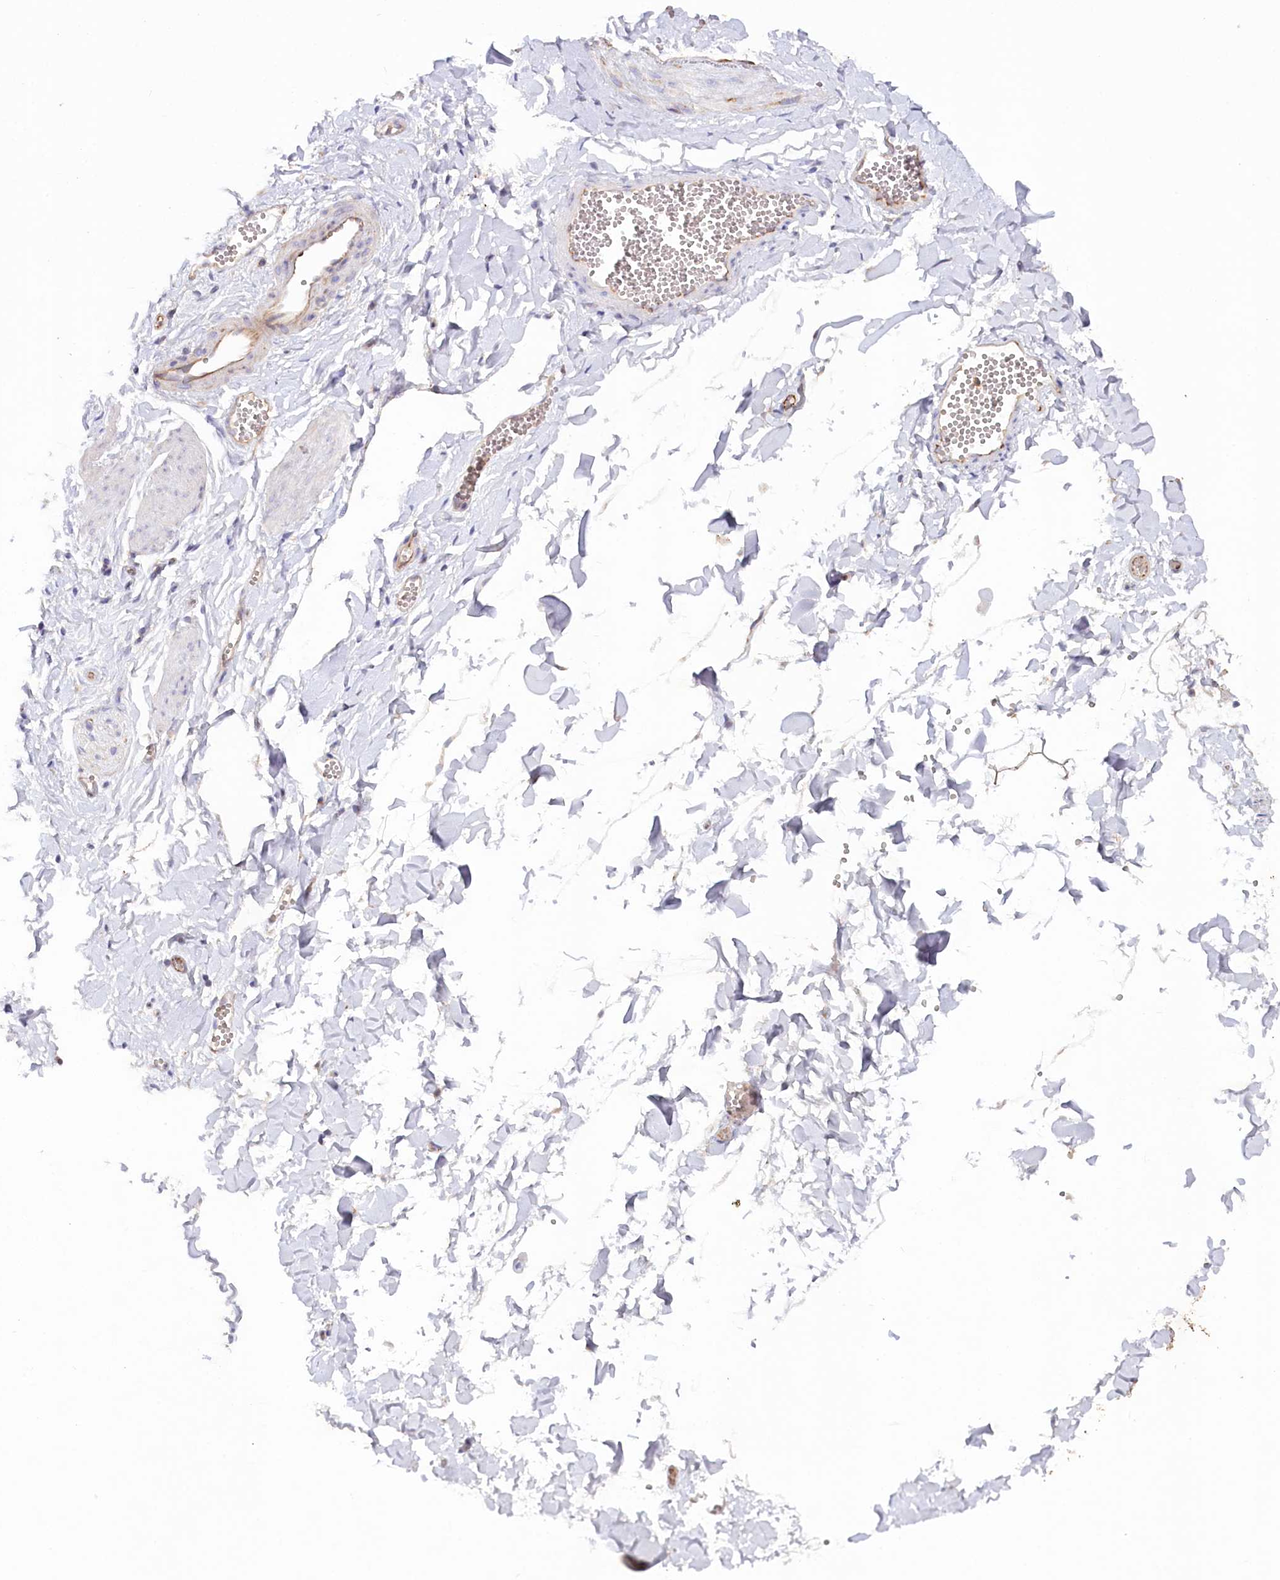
{"staining": {"intensity": "negative", "quantity": "none", "location": "none"}, "tissue": "adipose tissue", "cell_type": "Adipocytes", "image_type": "normal", "snomed": [{"axis": "morphology", "description": "Normal tissue, NOS"}, {"axis": "topography", "description": "Gallbladder"}, {"axis": "topography", "description": "Peripheral nerve tissue"}], "caption": "Immunohistochemical staining of normal human adipose tissue reveals no significant positivity in adipocytes.", "gene": "TNIP1", "patient": {"sex": "male", "age": 38}}